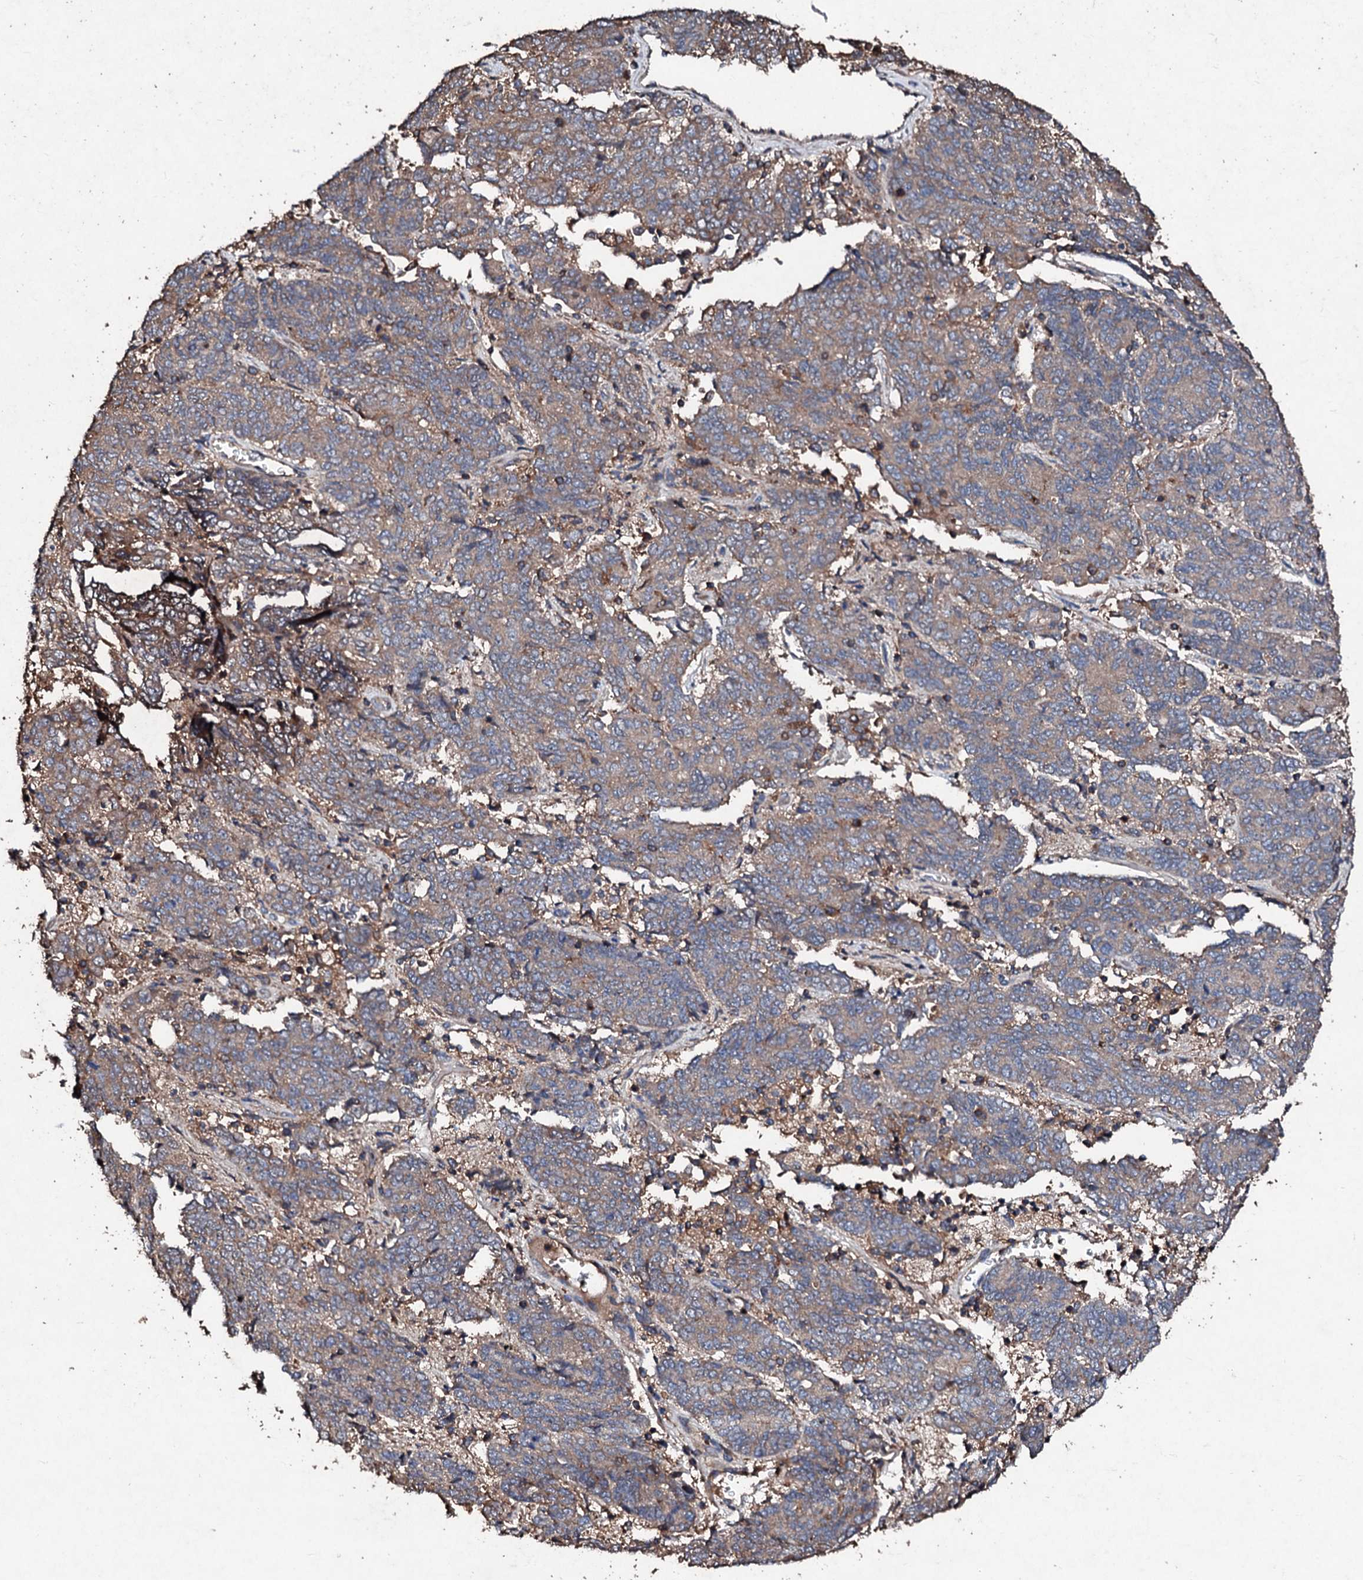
{"staining": {"intensity": "weak", "quantity": ">75%", "location": "cytoplasmic/membranous"}, "tissue": "endometrial cancer", "cell_type": "Tumor cells", "image_type": "cancer", "snomed": [{"axis": "morphology", "description": "Adenocarcinoma, NOS"}, {"axis": "topography", "description": "Endometrium"}], "caption": "Immunohistochemical staining of human endometrial adenocarcinoma exhibits low levels of weak cytoplasmic/membranous protein staining in about >75% of tumor cells.", "gene": "KERA", "patient": {"sex": "female", "age": 80}}